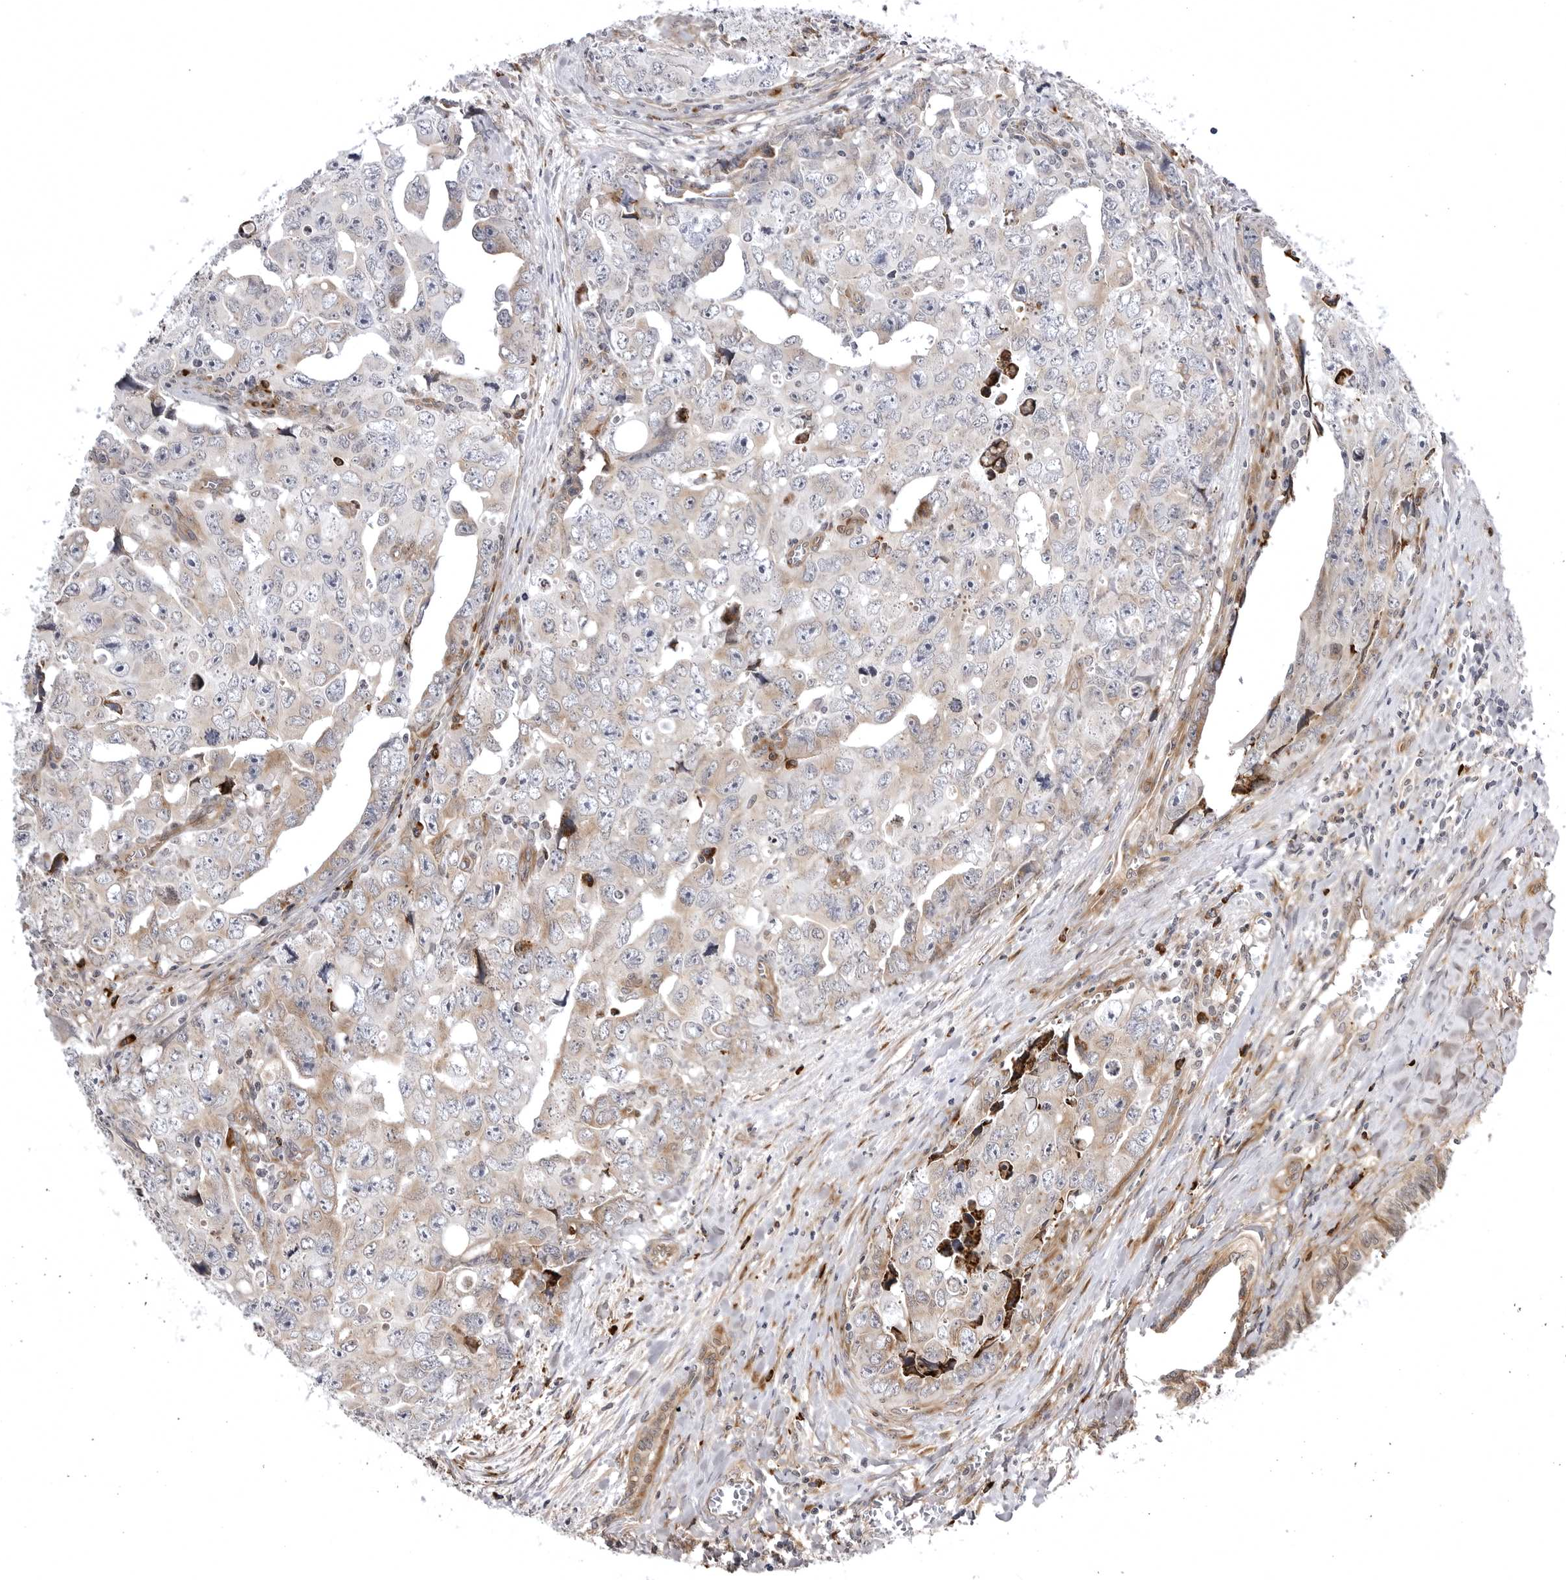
{"staining": {"intensity": "weak", "quantity": "25%-75%", "location": "cytoplasmic/membranous"}, "tissue": "testis cancer", "cell_type": "Tumor cells", "image_type": "cancer", "snomed": [{"axis": "morphology", "description": "Carcinoma, Embryonal, NOS"}, {"axis": "topography", "description": "Testis"}], "caption": "DAB immunohistochemical staining of human testis cancer (embryonal carcinoma) shows weak cytoplasmic/membranous protein expression in about 25%-75% of tumor cells.", "gene": "ARL5A", "patient": {"sex": "male", "age": 28}}